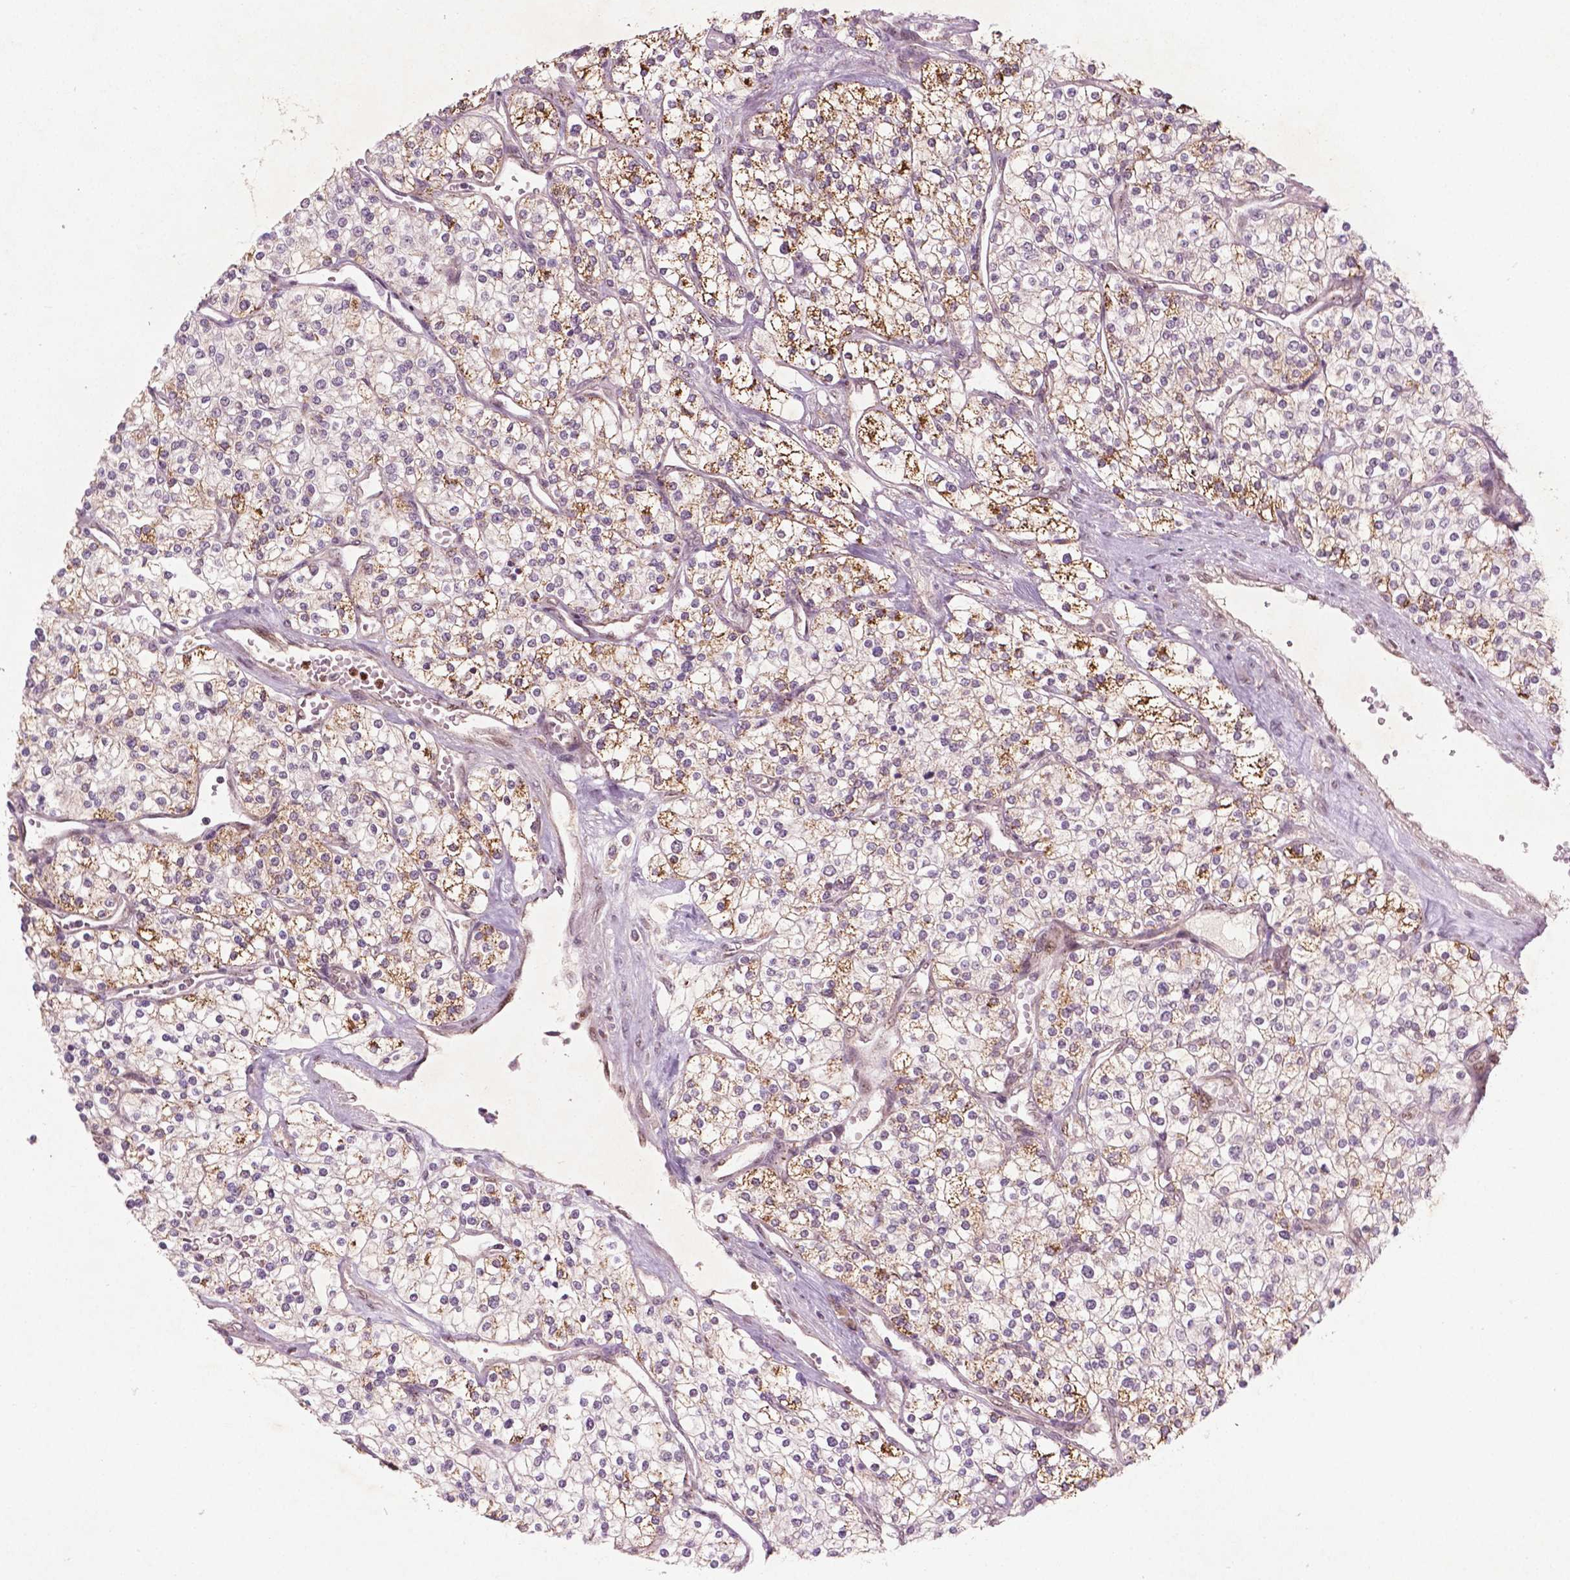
{"staining": {"intensity": "negative", "quantity": "none", "location": "none"}, "tissue": "renal cancer", "cell_type": "Tumor cells", "image_type": "cancer", "snomed": [{"axis": "morphology", "description": "Adenocarcinoma, NOS"}, {"axis": "topography", "description": "Kidney"}], "caption": "Micrograph shows no significant protein staining in tumor cells of renal adenocarcinoma.", "gene": "NFAT5", "patient": {"sex": "male", "age": 80}}